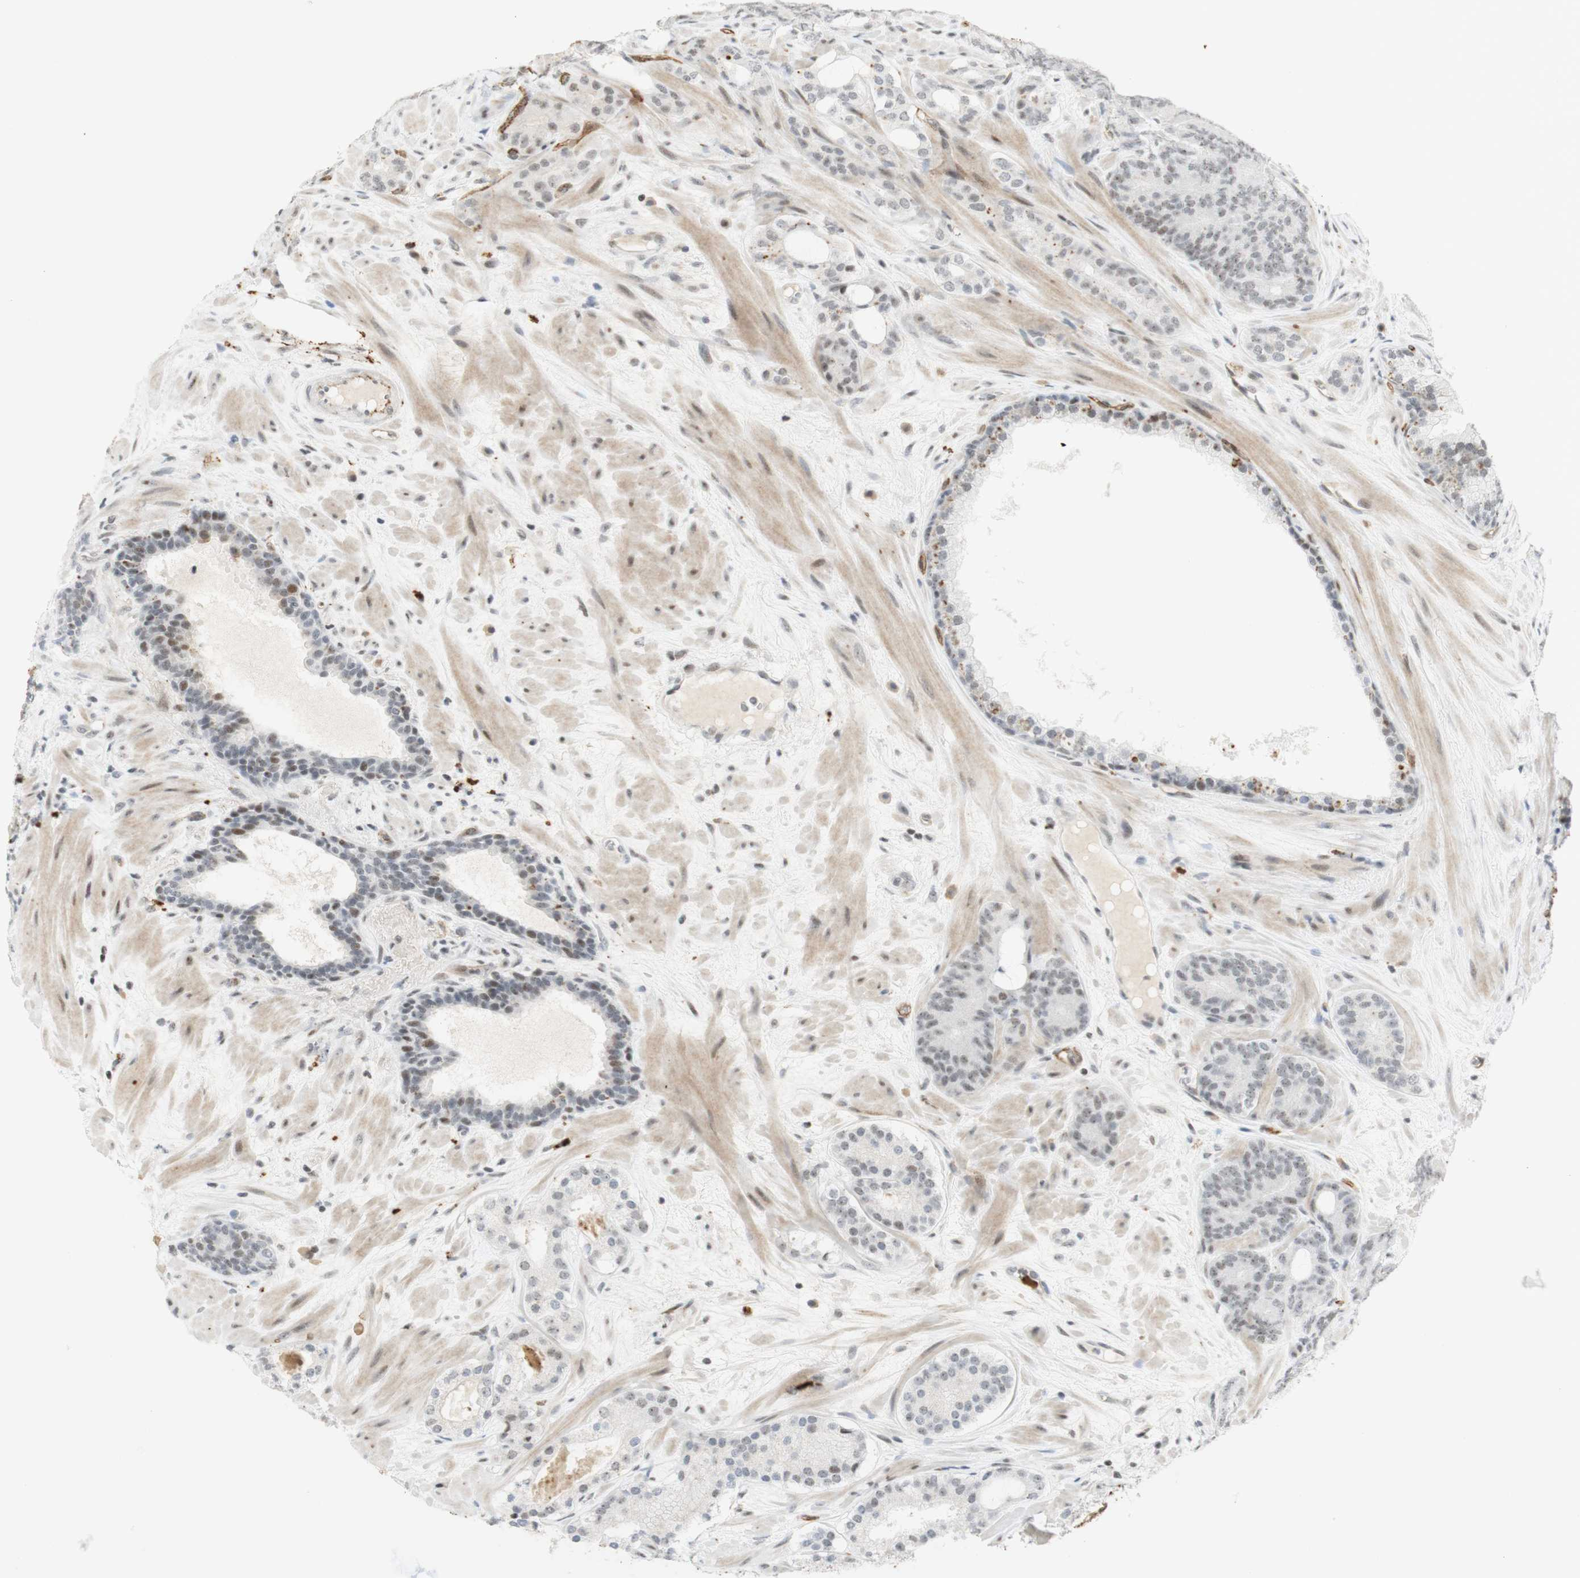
{"staining": {"intensity": "moderate", "quantity": ">75%", "location": "nuclear"}, "tissue": "prostate cancer", "cell_type": "Tumor cells", "image_type": "cancer", "snomed": [{"axis": "morphology", "description": "Adenocarcinoma, Low grade"}, {"axis": "topography", "description": "Prostate"}], "caption": "Tumor cells display medium levels of moderate nuclear expression in approximately >75% of cells in human prostate cancer.", "gene": "IRF1", "patient": {"sex": "male", "age": 63}}